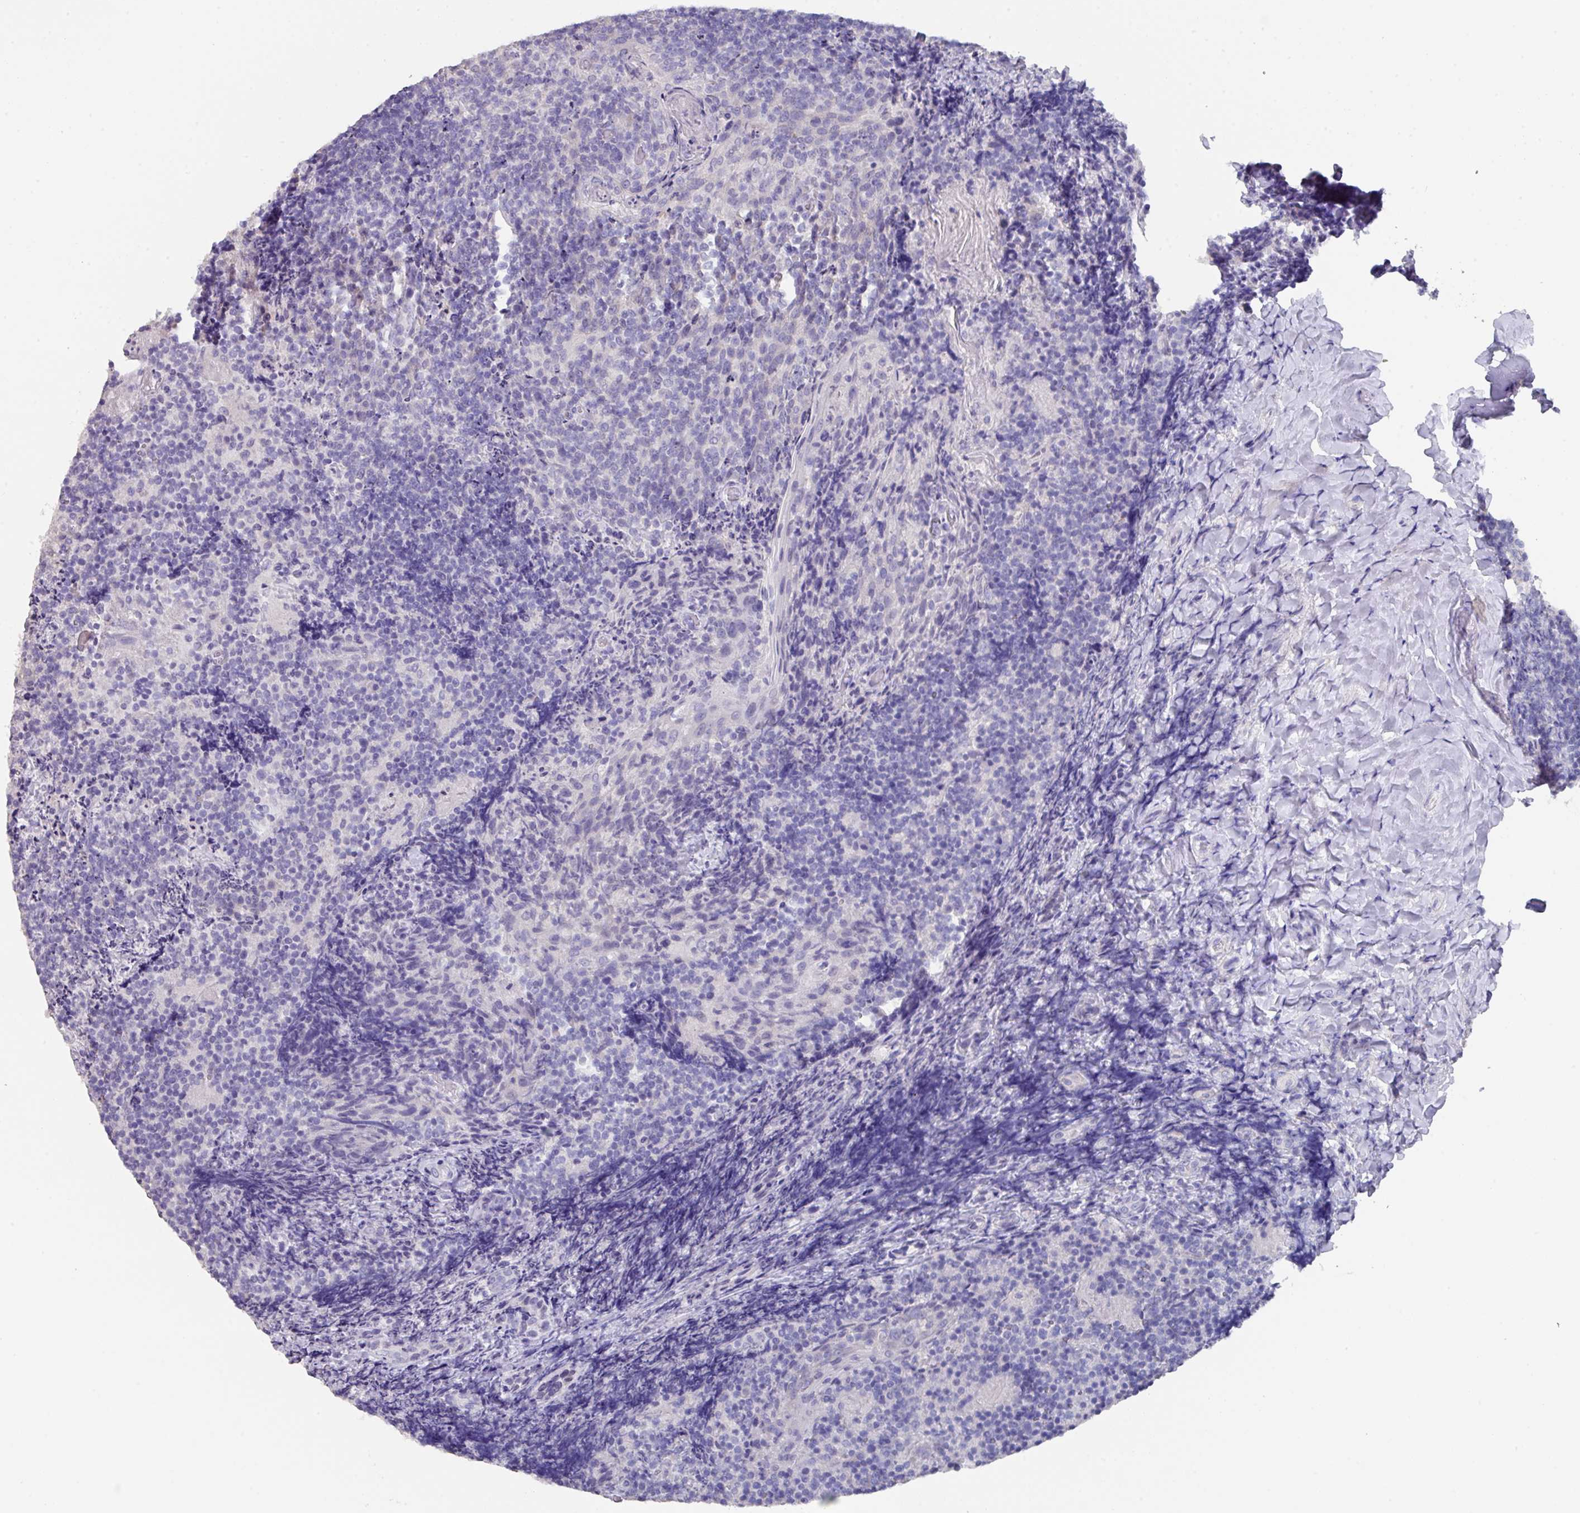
{"staining": {"intensity": "negative", "quantity": "none", "location": "none"}, "tissue": "tonsil", "cell_type": "Germinal center cells", "image_type": "normal", "snomed": [{"axis": "morphology", "description": "Normal tissue, NOS"}, {"axis": "topography", "description": "Tonsil"}], "caption": "This is an immunohistochemistry (IHC) image of unremarkable human tonsil. There is no positivity in germinal center cells.", "gene": "DAZ1", "patient": {"sex": "female", "age": 10}}